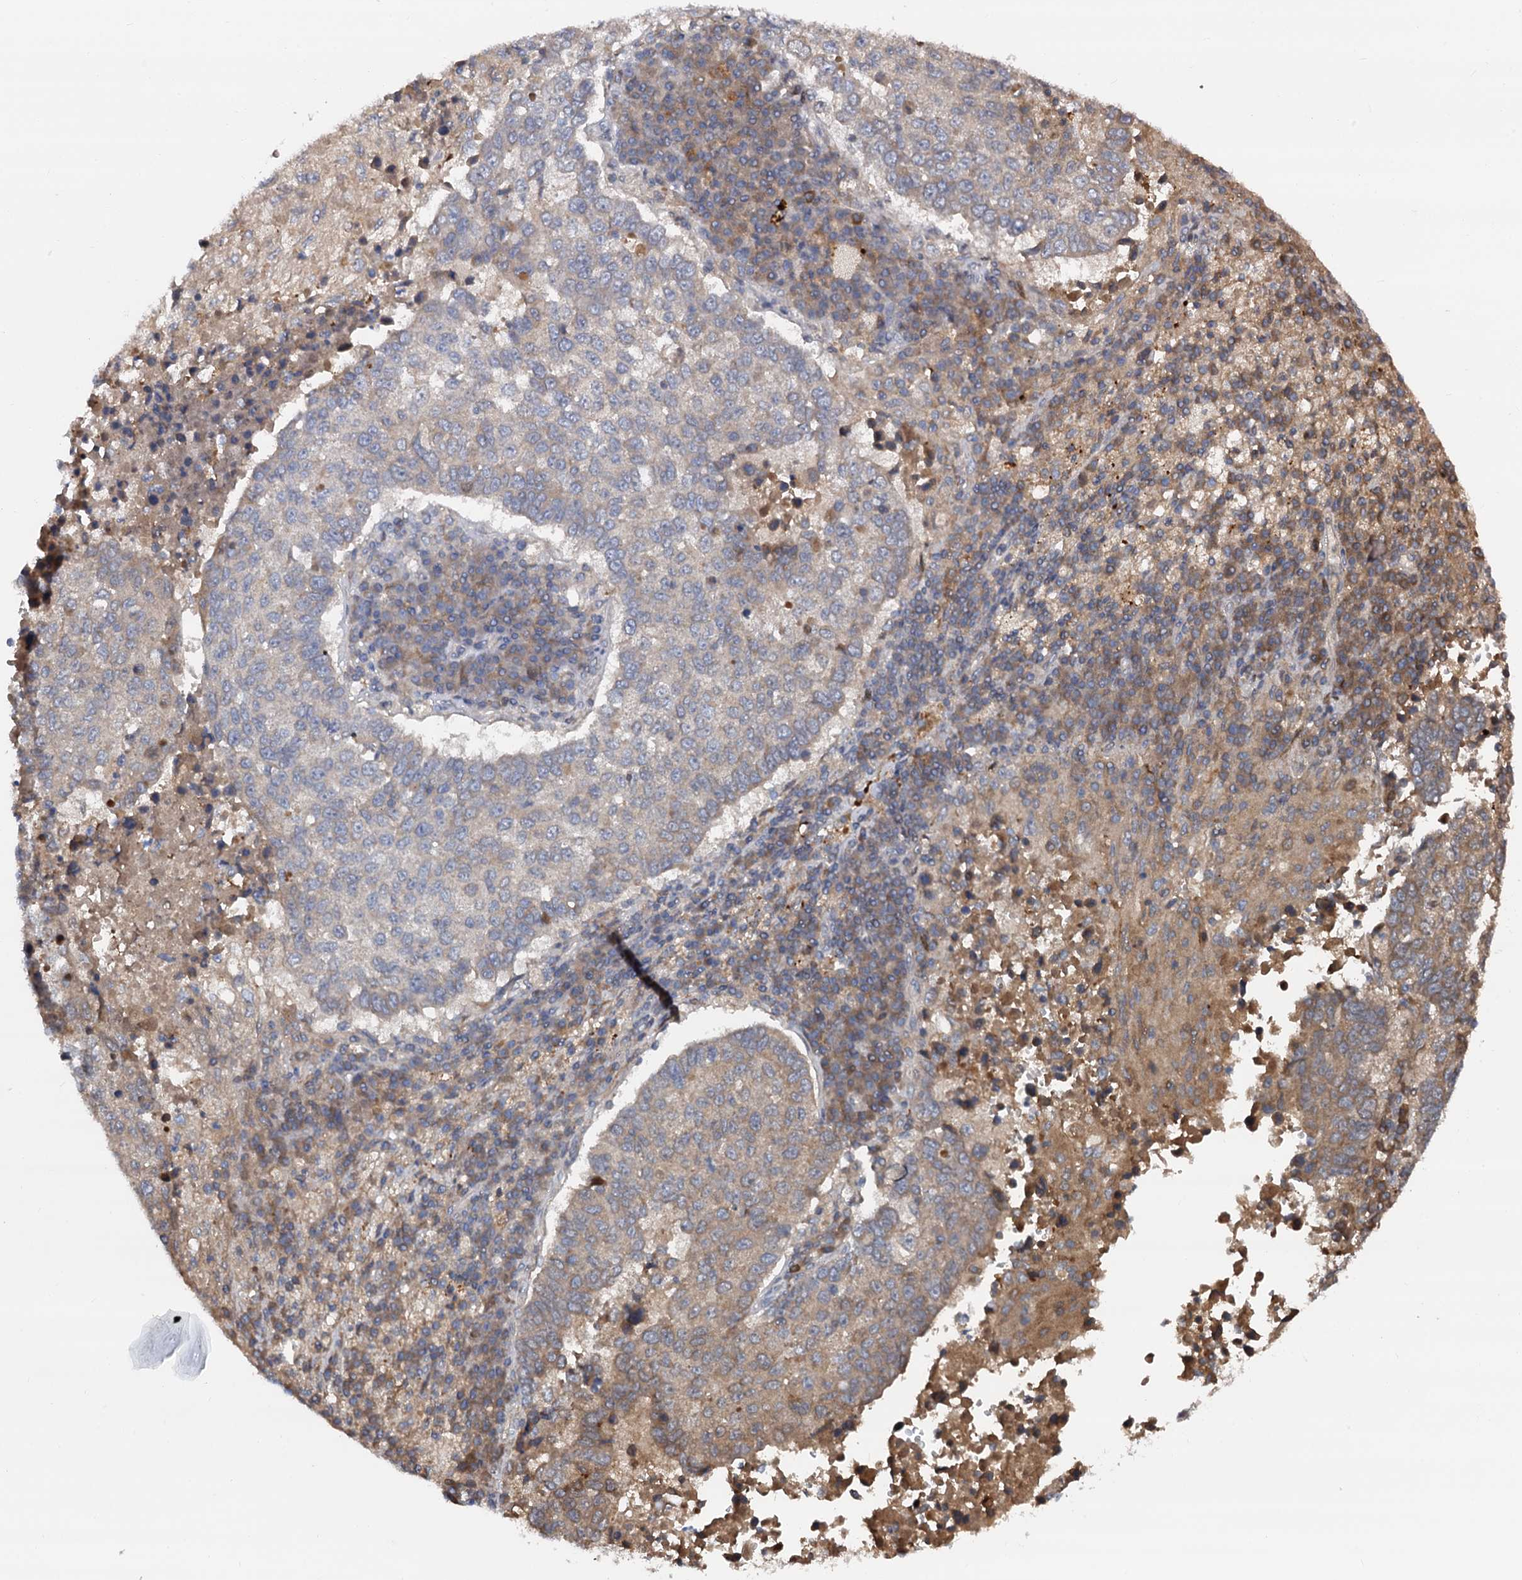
{"staining": {"intensity": "weak", "quantity": "25%-75%", "location": "cytoplasmic/membranous"}, "tissue": "lung cancer", "cell_type": "Tumor cells", "image_type": "cancer", "snomed": [{"axis": "morphology", "description": "Squamous cell carcinoma, NOS"}, {"axis": "topography", "description": "Lung"}], "caption": "This micrograph shows squamous cell carcinoma (lung) stained with IHC to label a protein in brown. The cytoplasmic/membranous of tumor cells show weak positivity for the protein. Nuclei are counter-stained blue.", "gene": "SELENOP", "patient": {"sex": "male", "age": 73}}